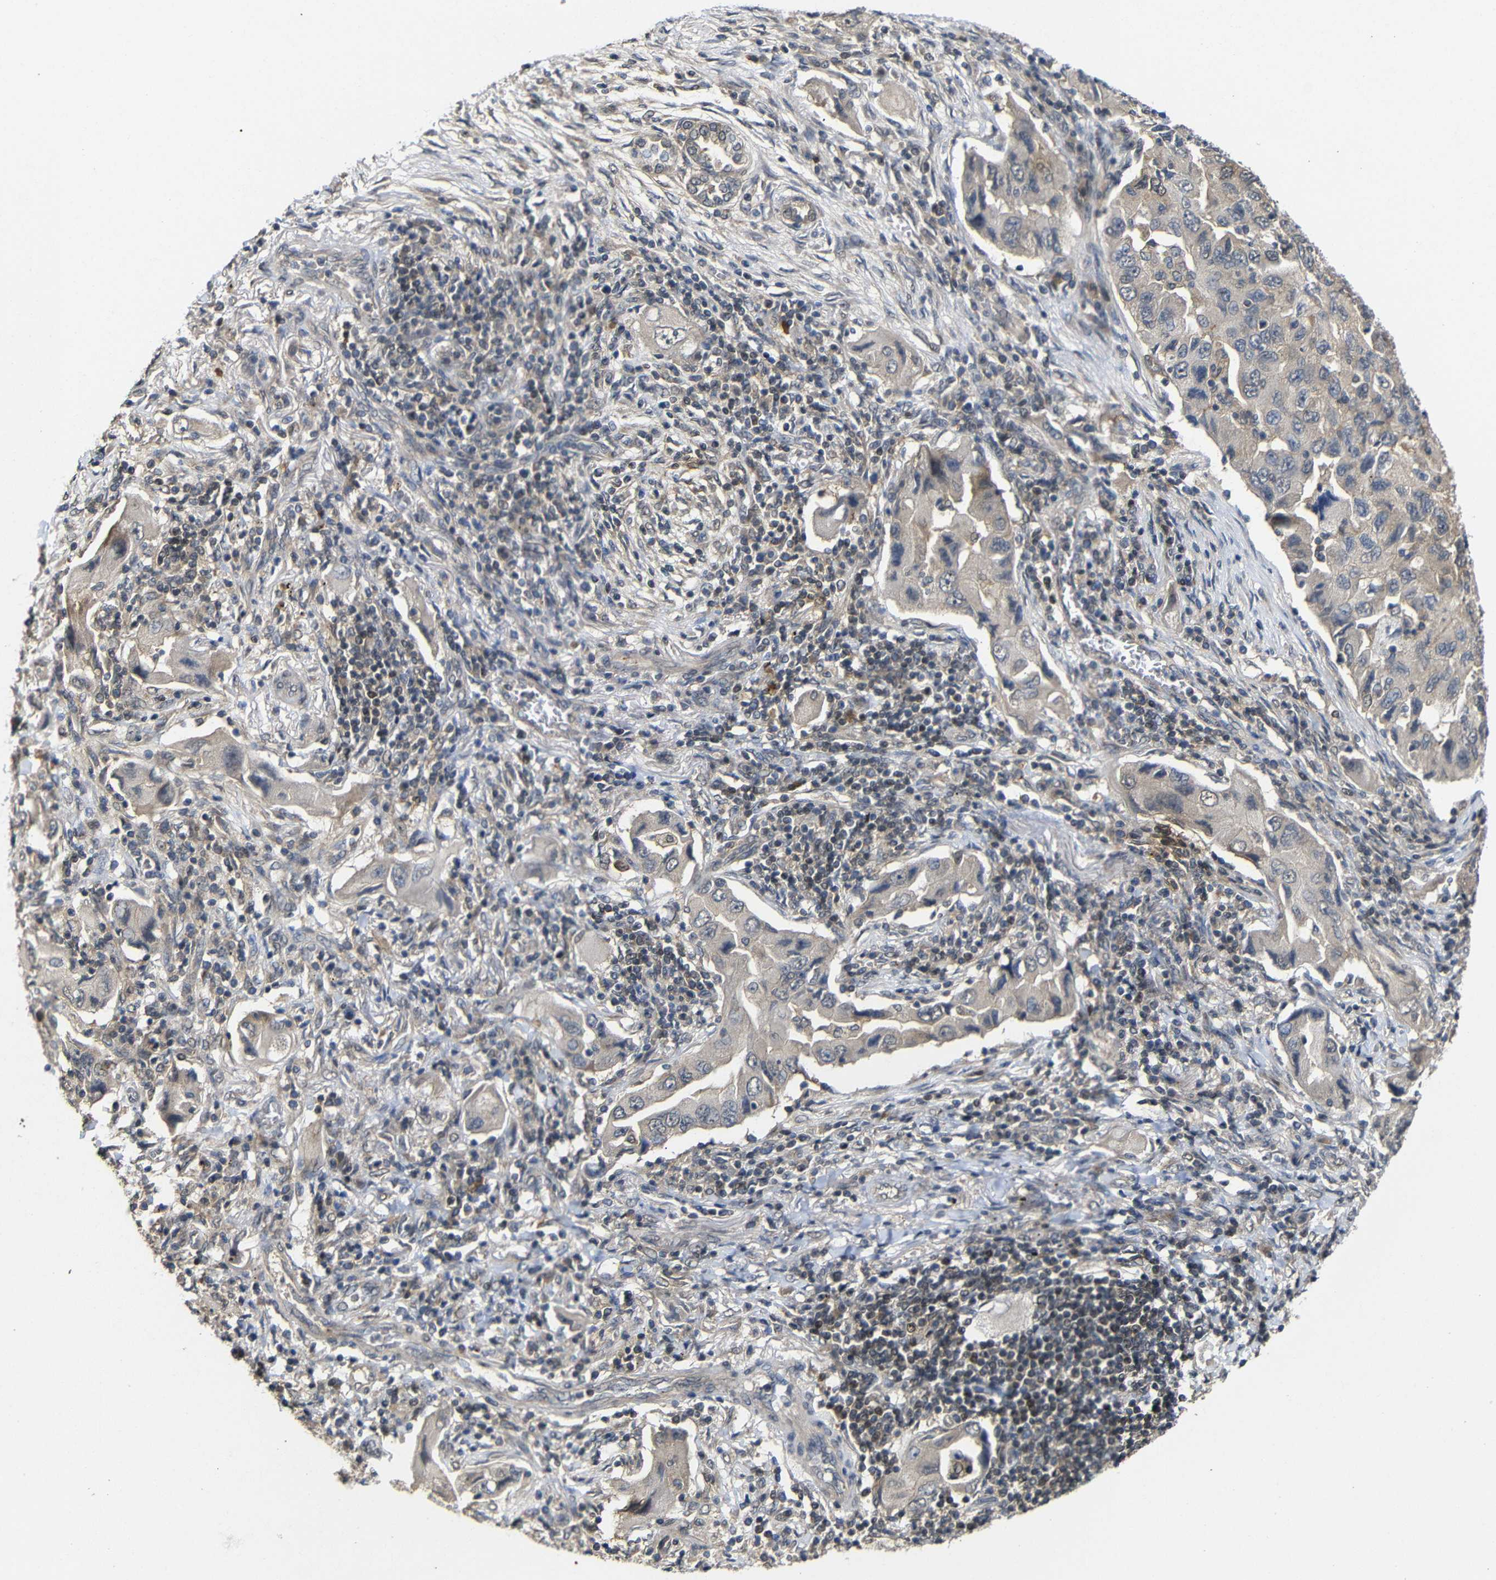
{"staining": {"intensity": "weak", "quantity": "25%-75%", "location": "cytoplasmic/membranous"}, "tissue": "lung cancer", "cell_type": "Tumor cells", "image_type": "cancer", "snomed": [{"axis": "morphology", "description": "Adenocarcinoma, NOS"}, {"axis": "topography", "description": "Lung"}], "caption": "The immunohistochemical stain labels weak cytoplasmic/membranous staining in tumor cells of lung cancer (adenocarcinoma) tissue. The staining was performed using DAB, with brown indicating positive protein expression. Nuclei are stained blue with hematoxylin.", "gene": "ATG12", "patient": {"sex": "female", "age": 65}}